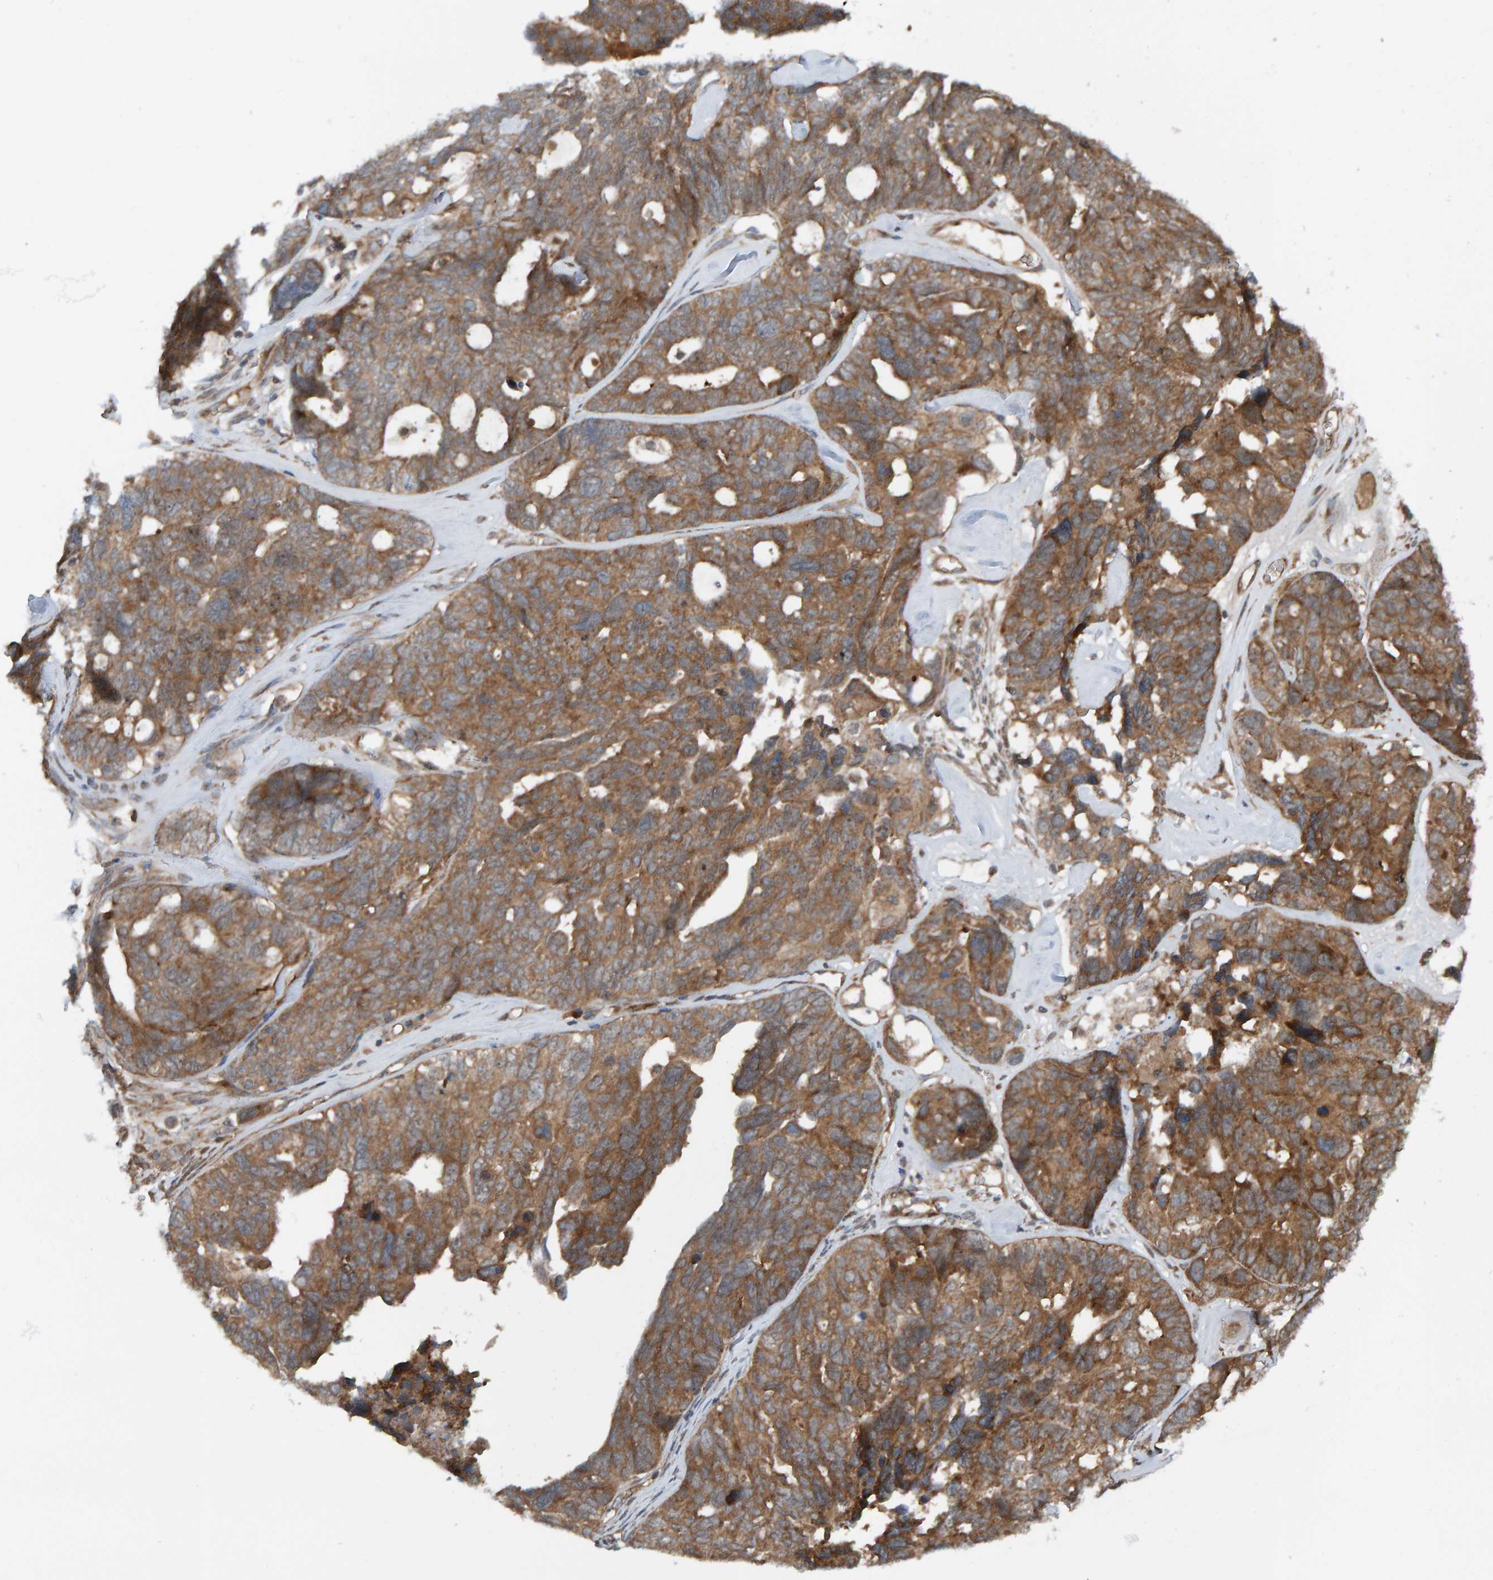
{"staining": {"intensity": "moderate", "quantity": ">75%", "location": "cytoplasmic/membranous"}, "tissue": "ovarian cancer", "cell_type": "Tumor cells", "image_type": "cancer", "snomed": [{"axis": "morphology", "description": "Cystadenocarcinoma, serous, NOS"}, {"axis": "topography", "description": "Ovary"}], "caption": "Tumor cells exhibit medium levels of moderate cytoplasmic/membranous positivity in about >75% of cells in human ovarian cancer. Using DAB (3,3'-diaminobenzidine) (brown) and hematoxylin (blue) stains, captured at high magnification using brightfield microscopy.", "gene": "CUEDC1", "patient": {"sex": "female", "age": 79}}